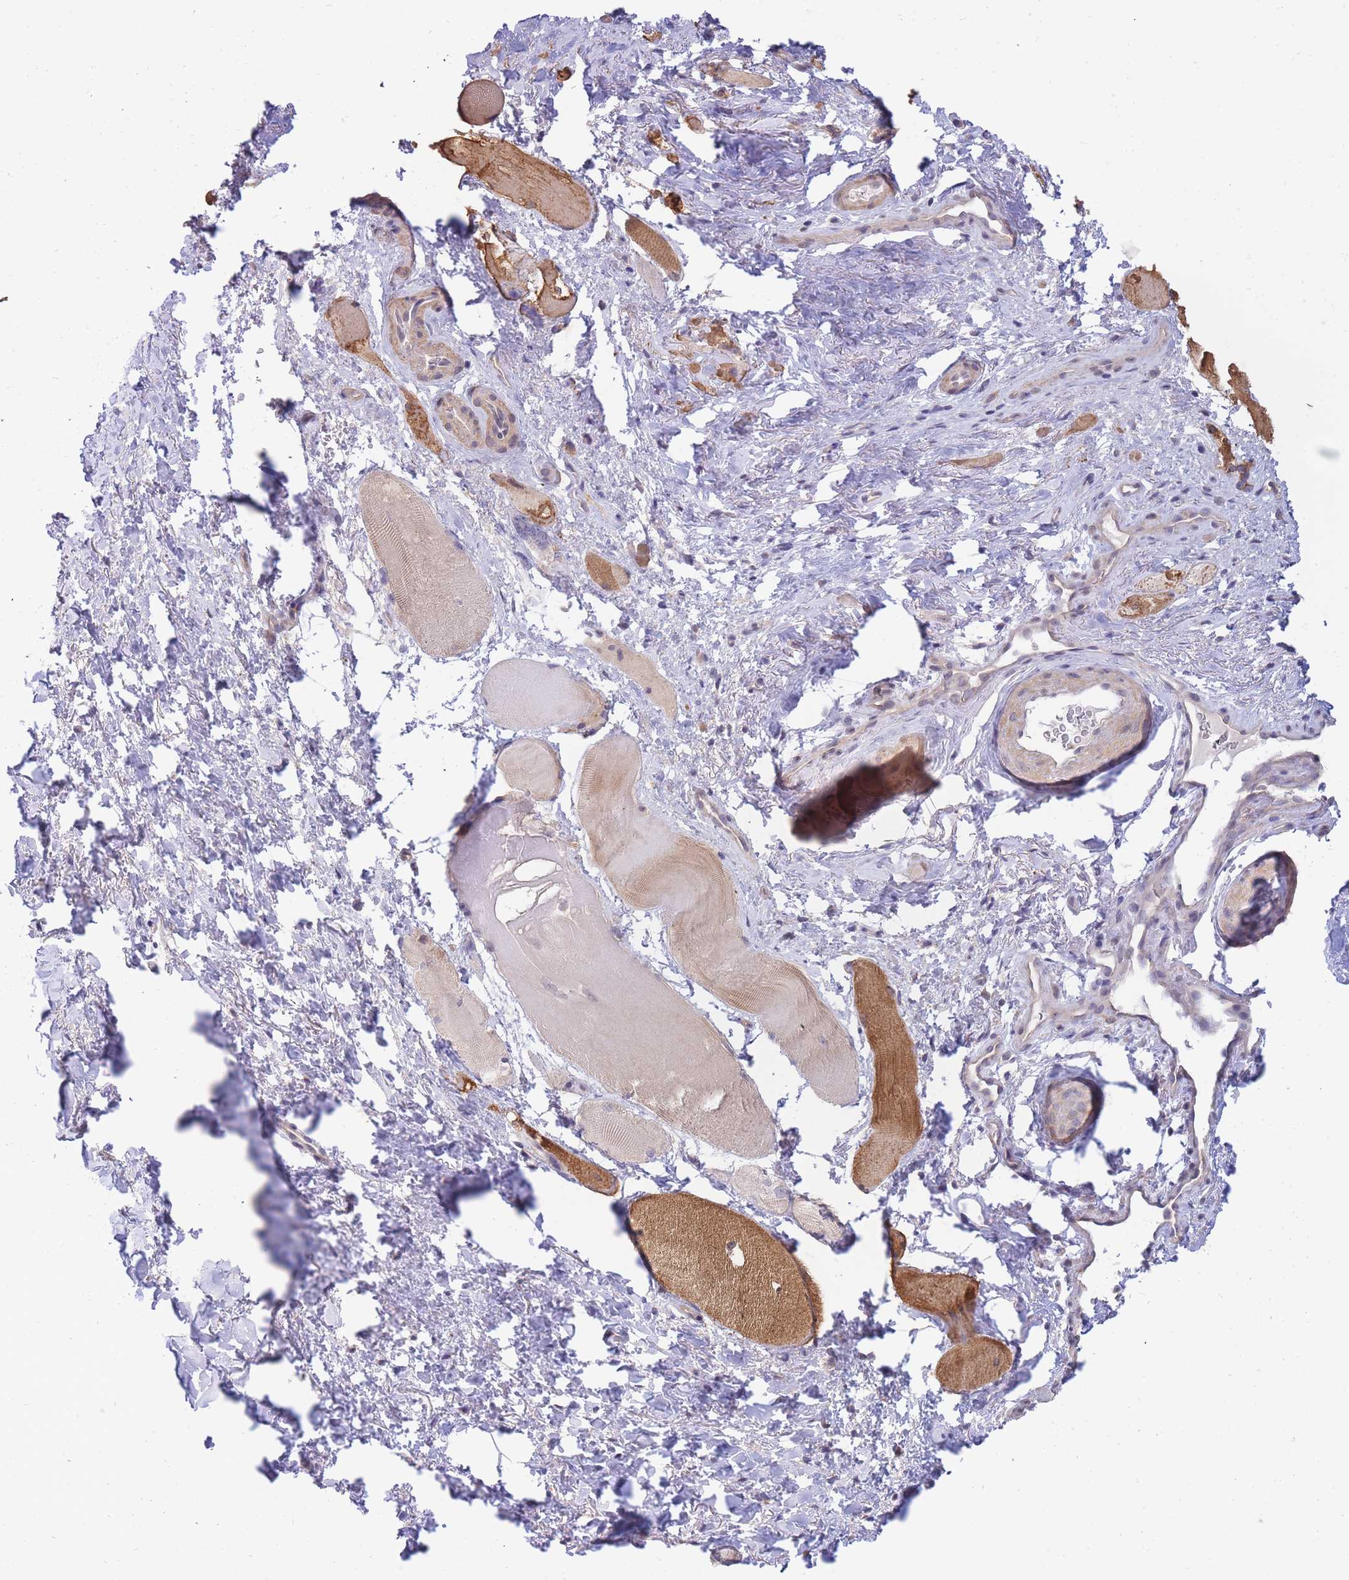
{"staining": {"intensity": "moderate", "quantity": "25%-75%", "location": "cytoplasmic/membranous"}, "tissue": "smooth muscle", "cell_type": "Smooth muscle cells", "image_type": "normal", "snomed": [{"axis": "morphology", "description": "Normal tissue, NOS"}, {"axis": "topography", "description": "Smooth muscle"}, {"axis": "topography", "description": "Peripheral nerve tissue"}], "caption": "Immunohistochemistry of benign human smooth muscle exhibits medium levels of moderate cytoplasmic/membranous positivity in approximately 25%-75% of smooth muscle cells.", "gene": "SMC6", "patient": {"sex": "male", "age": 69}}